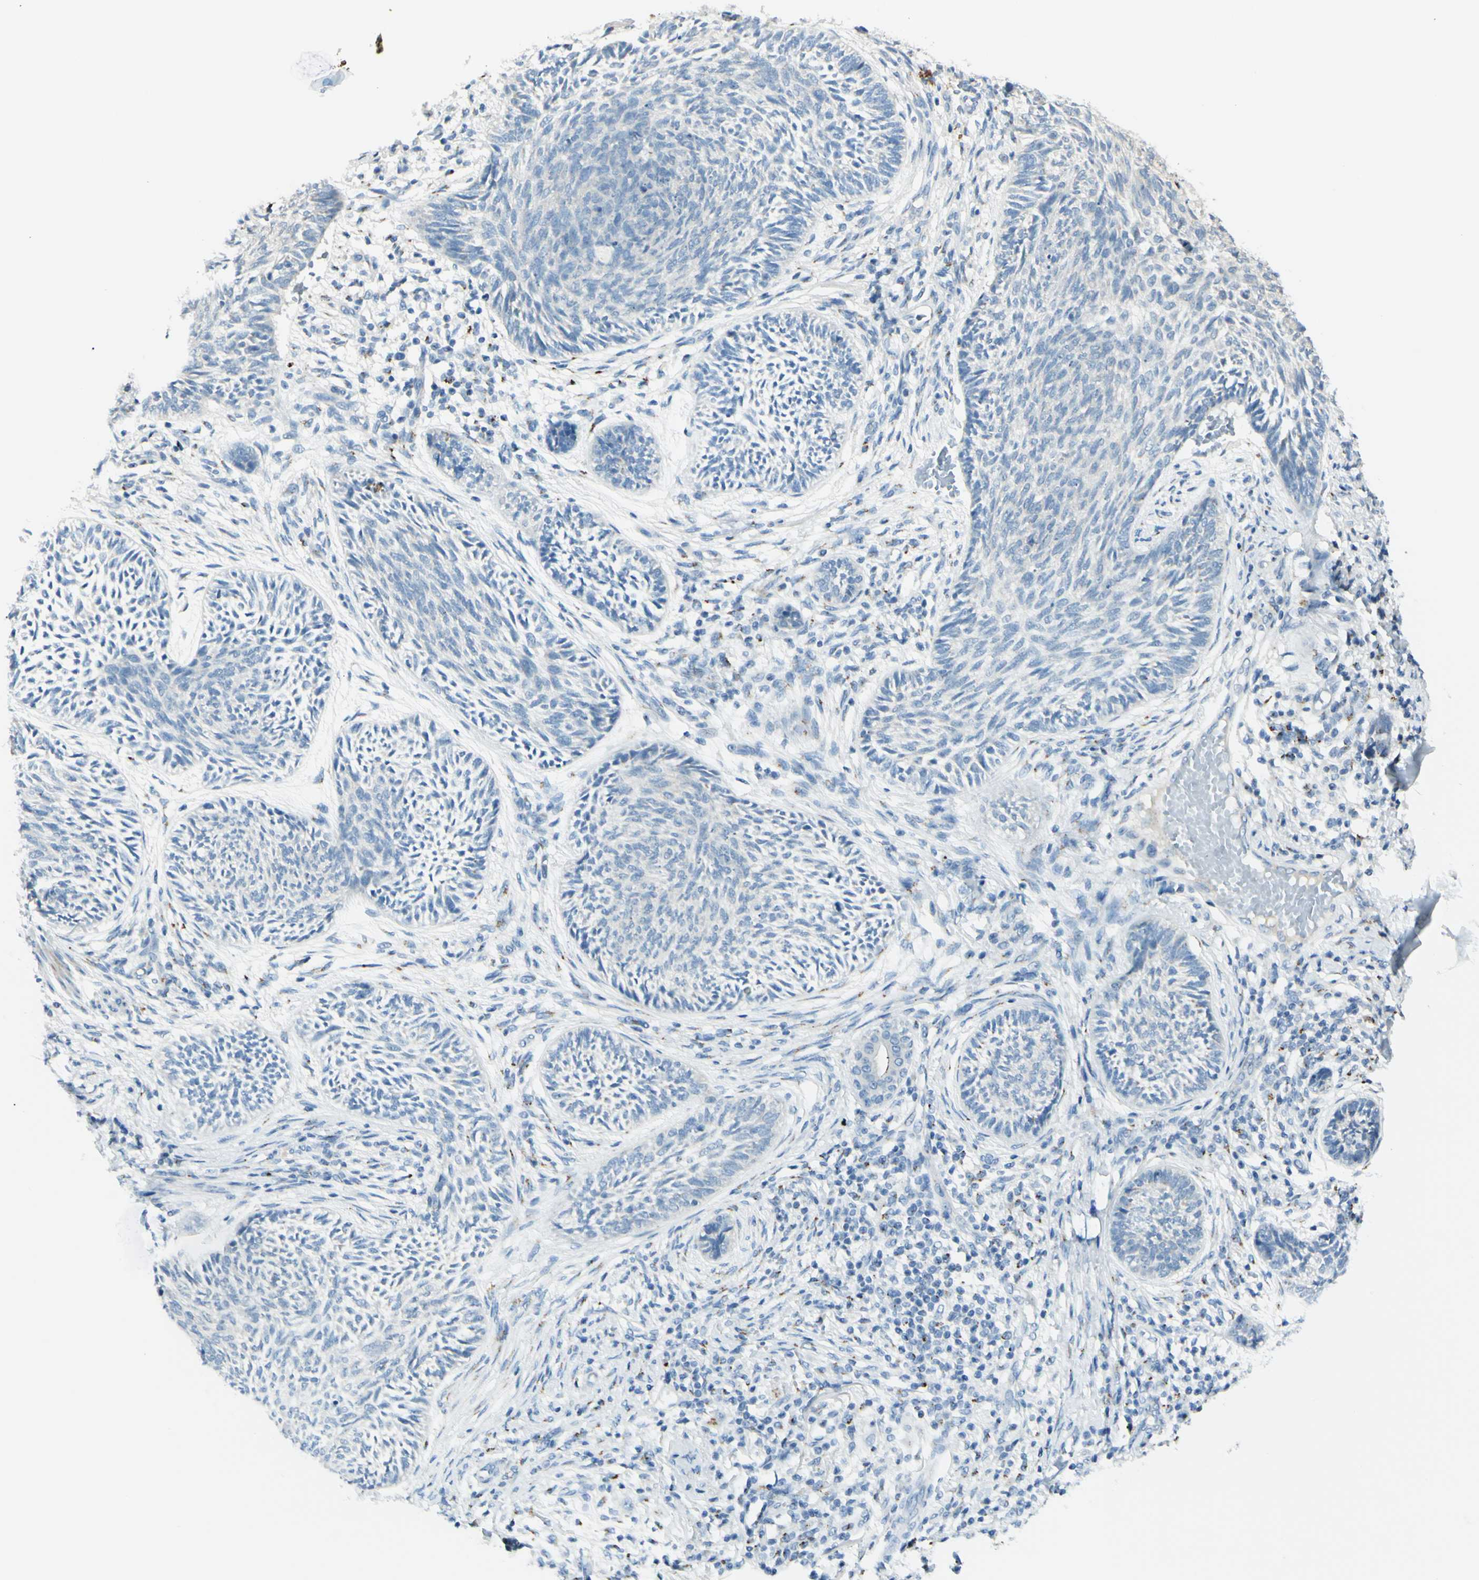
{"staining": {"intensity": "negative", "quantity": "none", "location": "none"}, "tissue": "skin cancer", "cell_type": "Tumor cells", "image_type": "cancer", "snomed": [{"axis": "morphology", "description": "Papilloma, NOS"}, {"axis": "morphology", "description": "Basal cell carcinoma"}, {"axis": "topography", "description": "Skin"}], "caption": "DAB (3,3'-diaminobenzidine) immunohistochemical staining of human skin basal cell carcinoma exhibits no significant positivity in tumor cells.", "gene": "B4GALT1", "patient": {"sex": "male", "age": 87}}